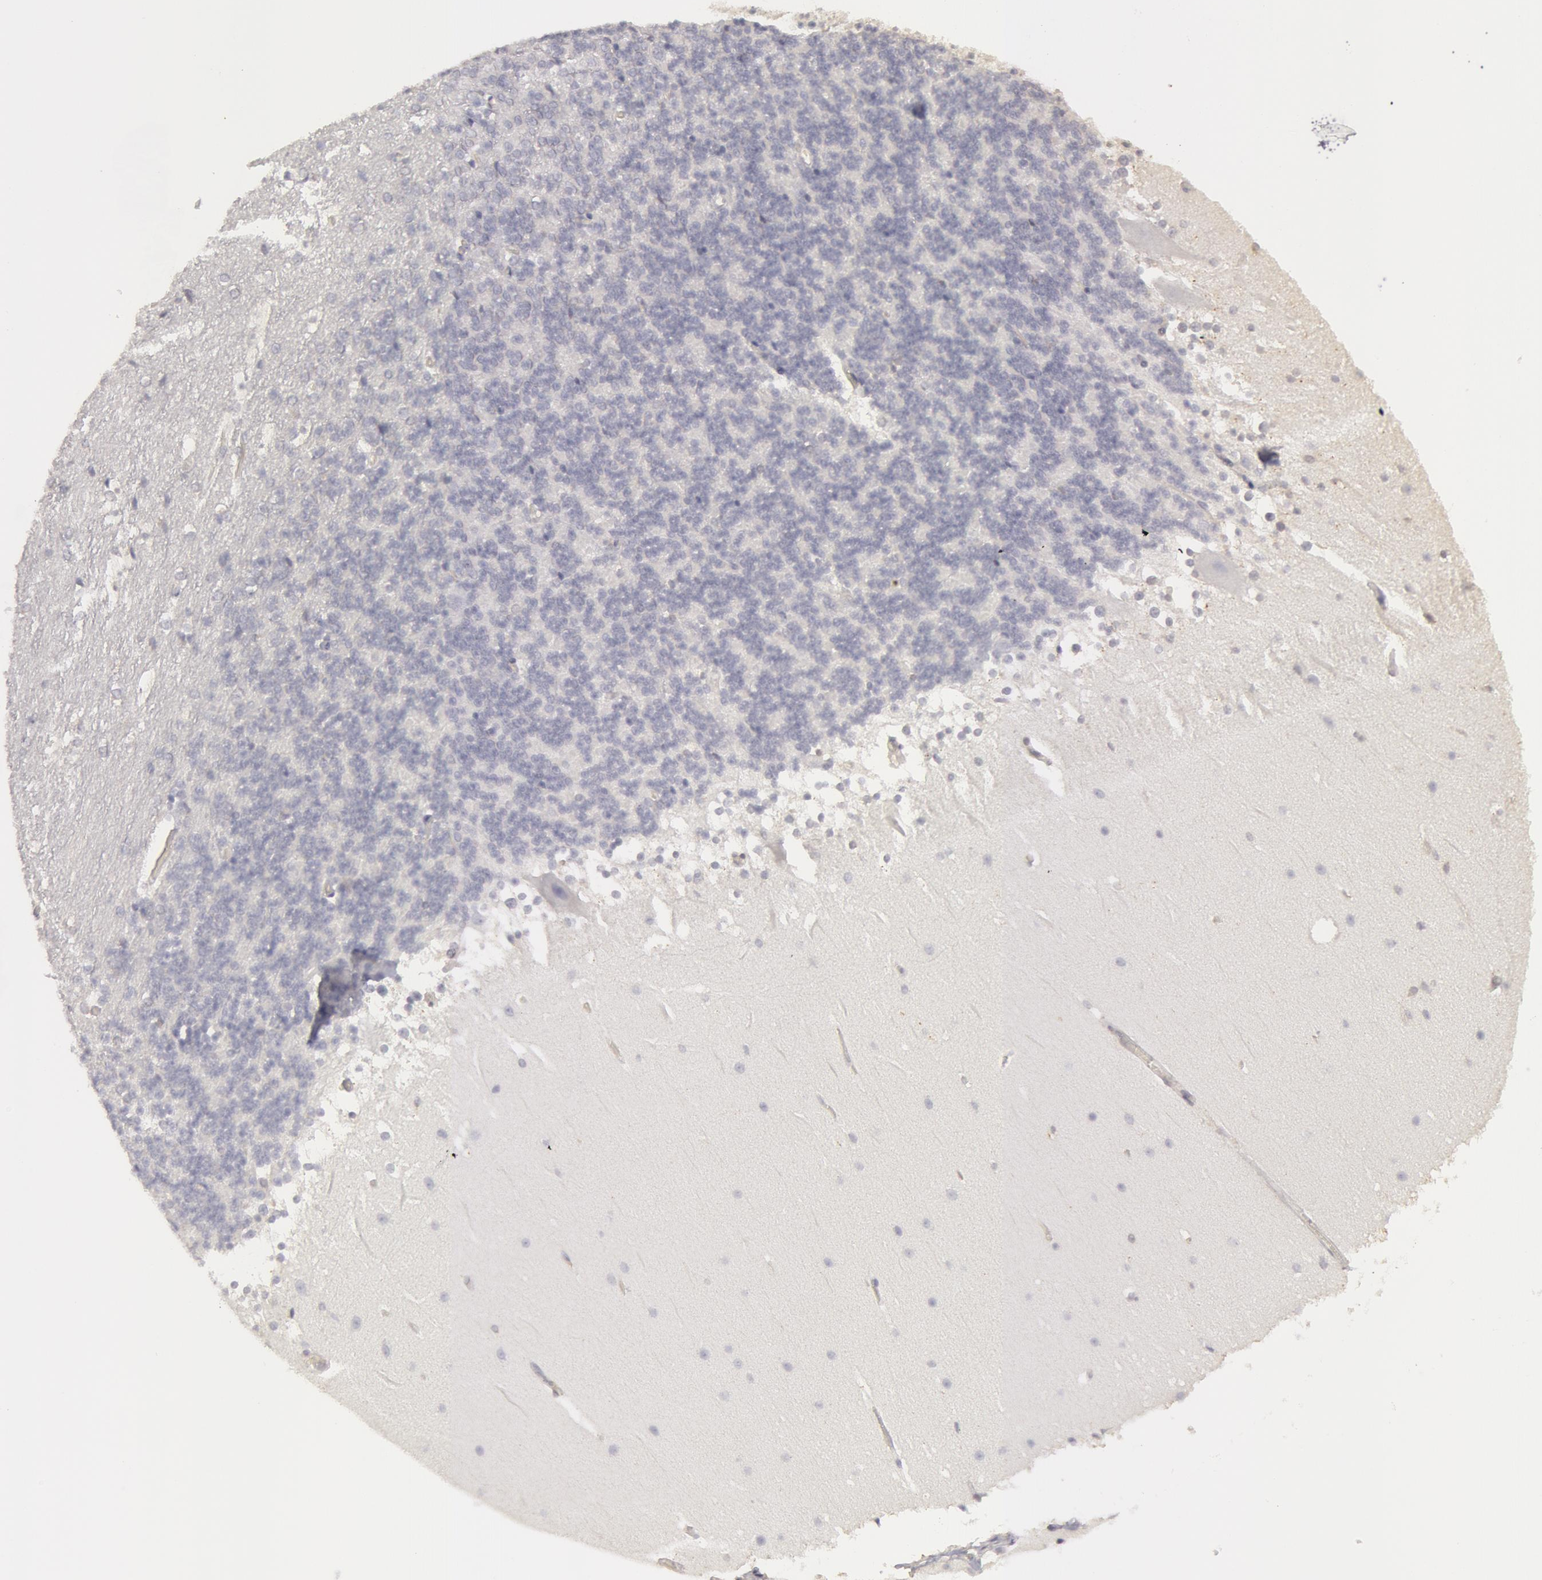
{"staining": {"intensity": "weak", "quantity": "<25%", "location": "nuclear"}, "tissue": "cerebellum", "cell_type": "Cells in granular layer", "image_type": "normal", "snomed": [{"axis": "morphology", "description": "Normal tissue, NOS"}, {"axis": "topography", "description": "Cerebellum"}], "caption": "Immunohistochemistry of benign cerebellum demonstrates no expression in cells in granular layer.", "gene": "CAT", "patient": {"sex": "female", "age": 19}}